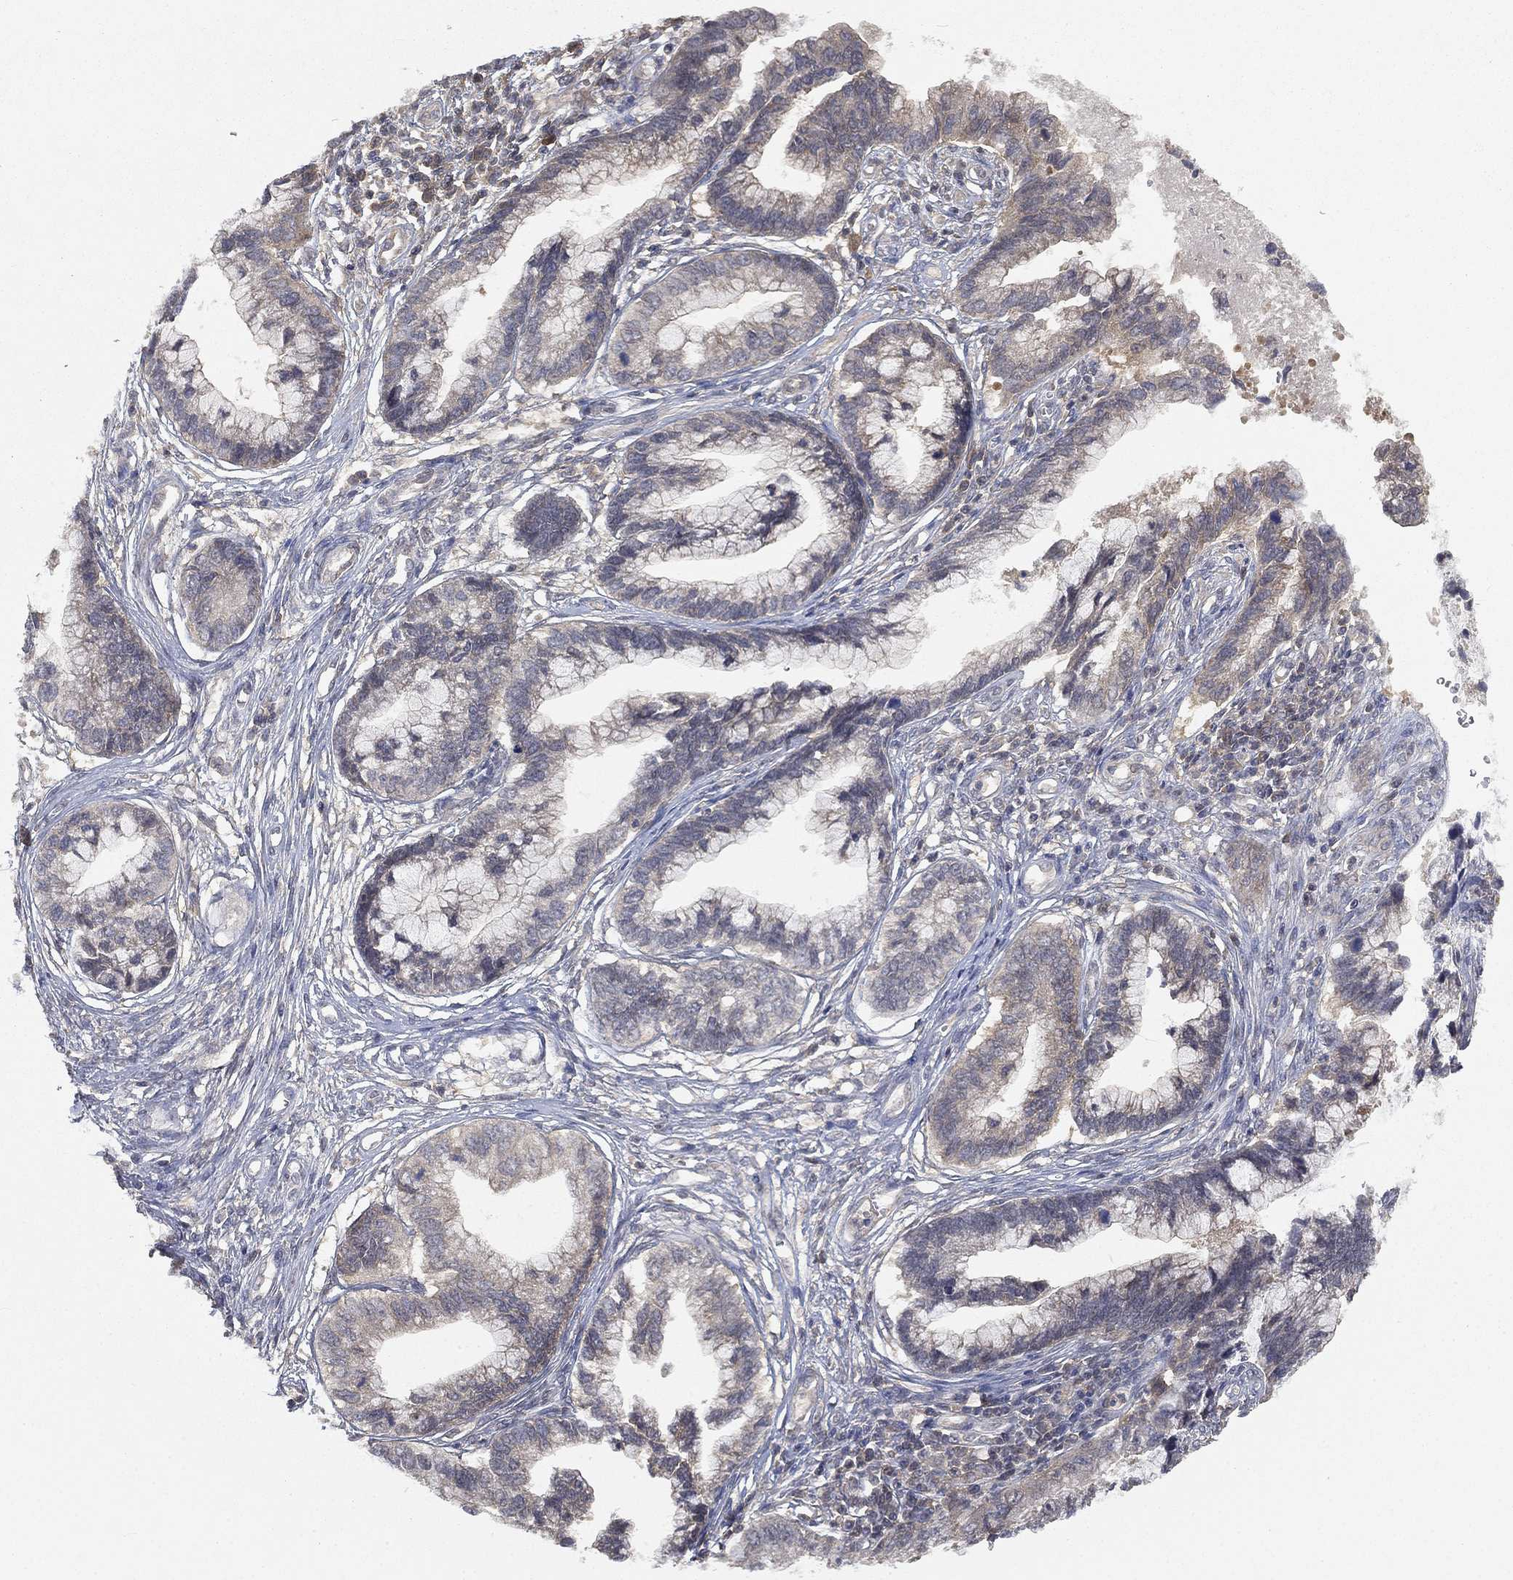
{"staining": {"intensity": "negative", "quantity": "none", "location": "none"}, "tissue": "cervical cancer", "cell_type": "Tumor cells", "image_type": "cancer", "snomed": [{"axis": "morphology", "description": "Adenocarcinoma, NOS"}, {"axis": "topography", "description": "Cervix"}], "caption": "Immunohistochemistry of cervical cancer (adenocarcinoma) reveals no staining in tumor cells.", "gene": "UBA5", "patient": {"sex": "female", "age": 44}}